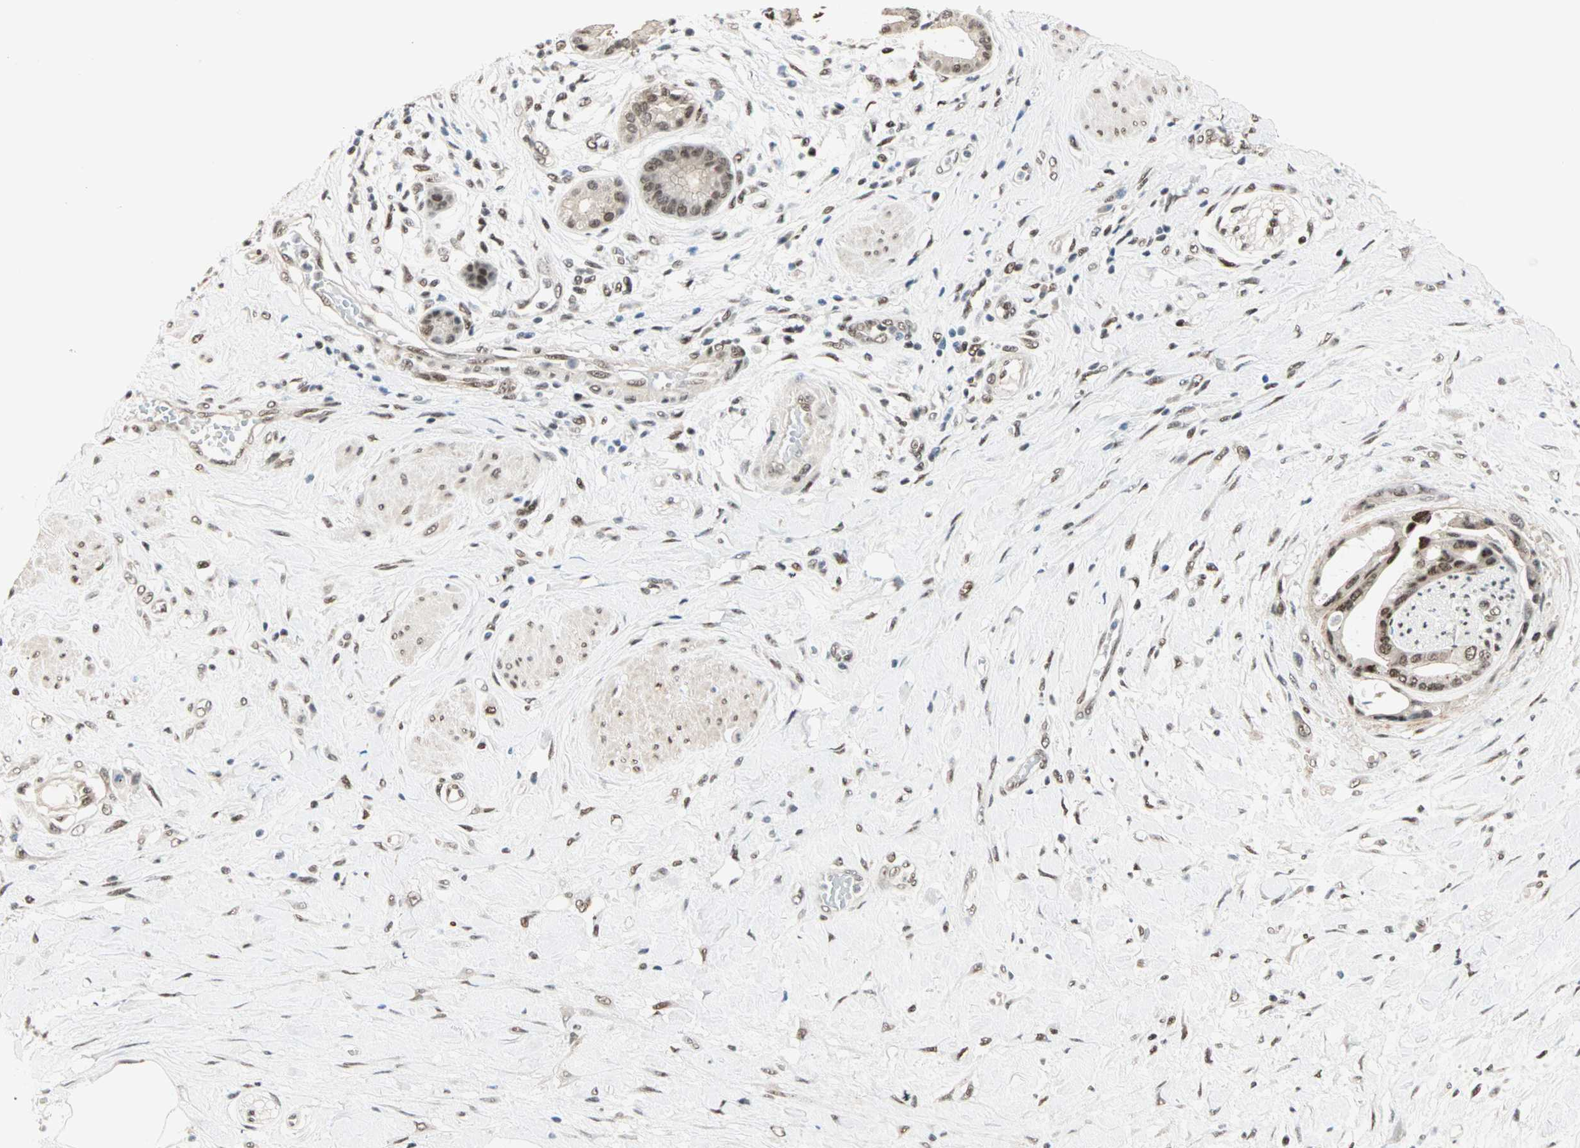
{"staining": {"intensity": "moderate", "quantity": ">75%", "location": "nuclear"}, "tissue": "pancreatic cancer", "cell_type": "Tumor cells", "image_type": "cancer", "snomed": [{"axis": "morphology", "description": "Adenocarcinoma, NOS"}, {"axis": "morphology", "description": "Adenocarcinoma, metastatic, NOS"}, {"axis": "topography", "description": "Lymph node"}, {"axis": "topography", "description": "Pancreas"}, {"axis": "topography", "description": "Duodenum"}], "caption": "This is a photomicrograph of IHC staining of pancreatic cancer (adenocarcinoma), which shows moderate positivity in the nuclear of tumor cells.", "gene": "BLM", "patient": {"sex": "female", "age": 64}}